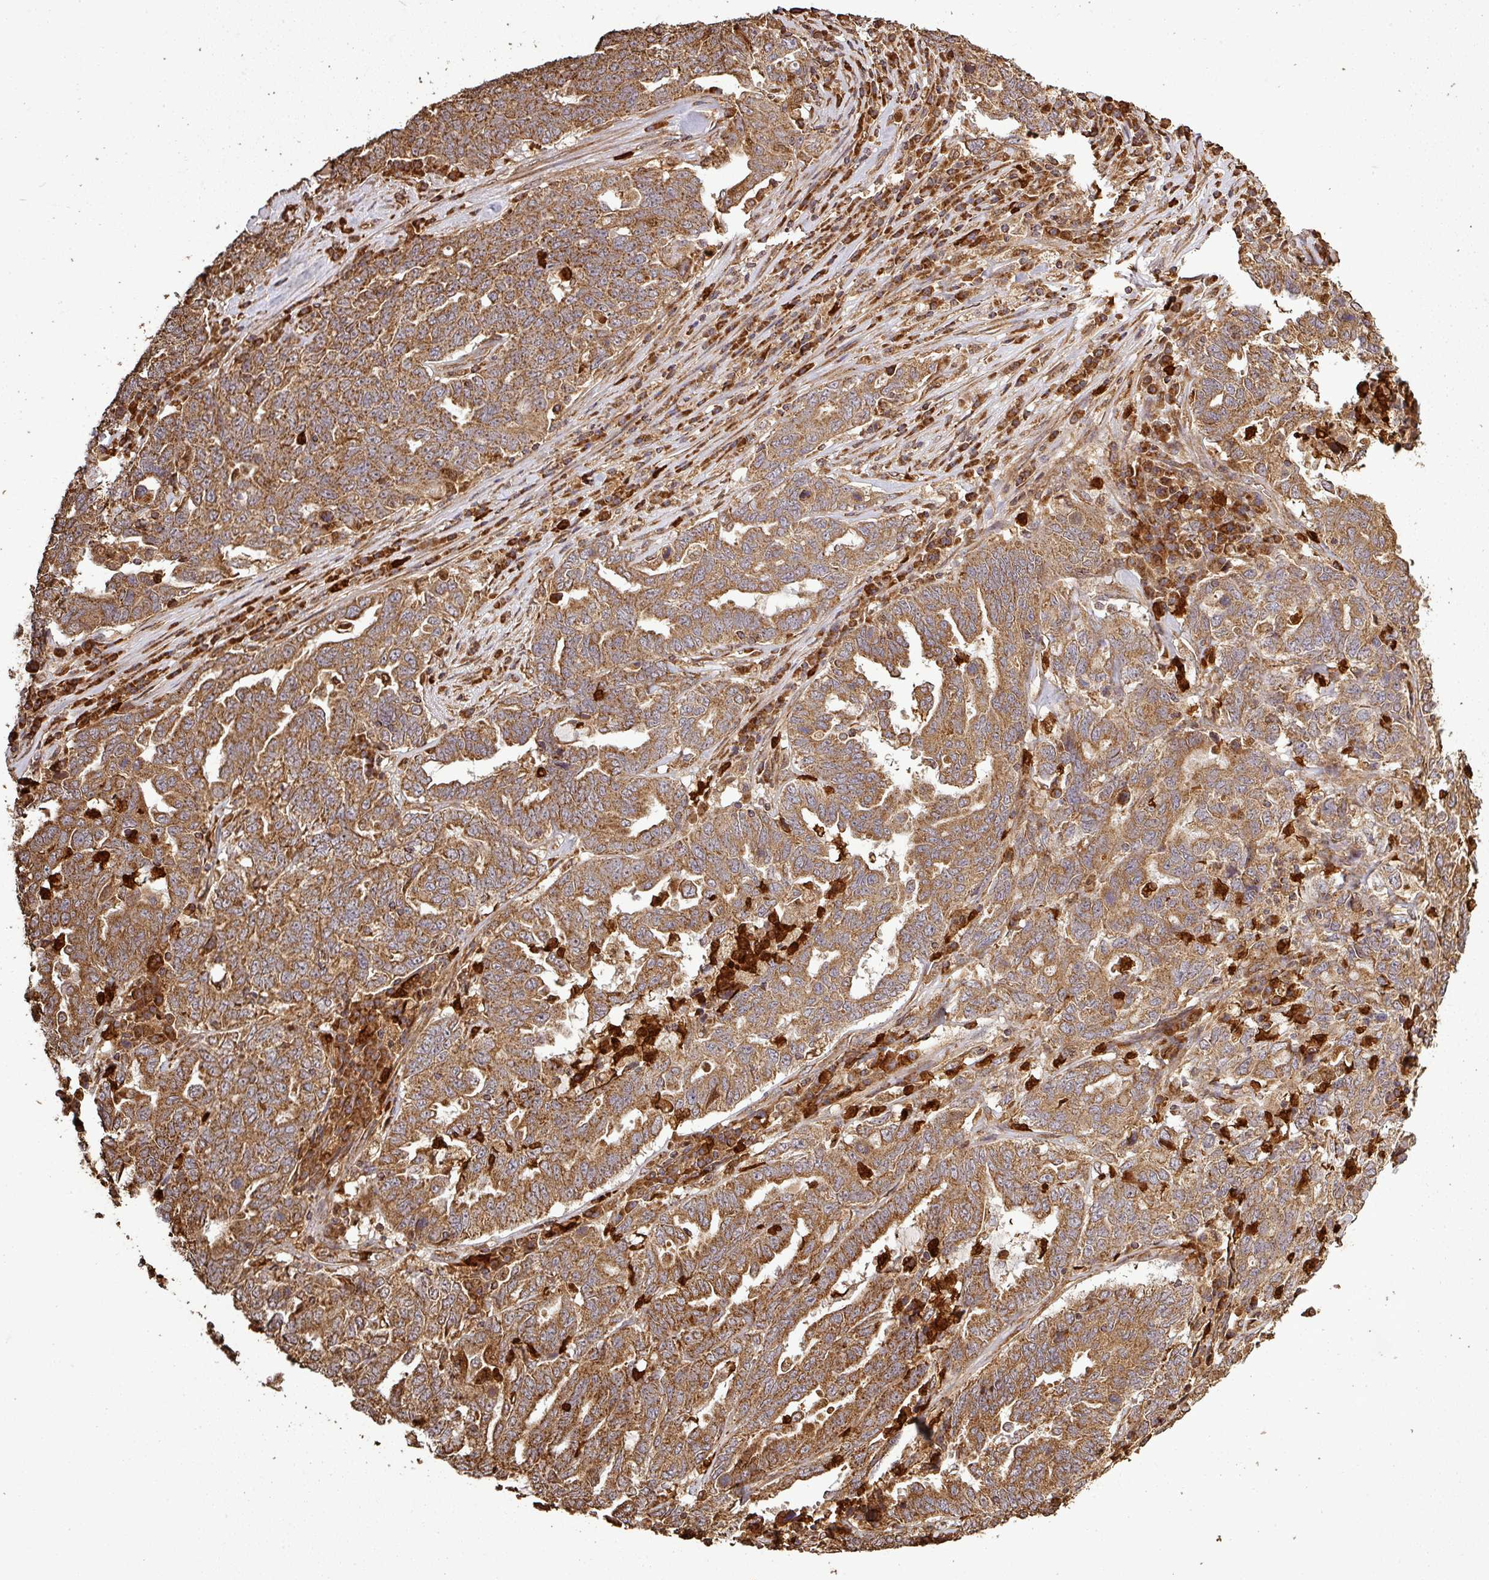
{"staining": {"intensity": "strong", "quantity": ">75%", "location": "cytoplasmic/membranous"}, "tissue": "ovarian cancer", "cell_type": "Tumor cells", "image_type": "cancer", "snomed": [{"axis": "morphology", "description": "Carcinoma, endometroid"}, {"axis": "topography", "description": "Ovary"}], "caption": "Protein staining exhibits strong cytoplasmic/membranous staining in approximately >75% of tumor cells in endometroid carcinoma (ovarian).", "gene": "PLEKHM1", "patient": {"sex": "female", "age": 62}}